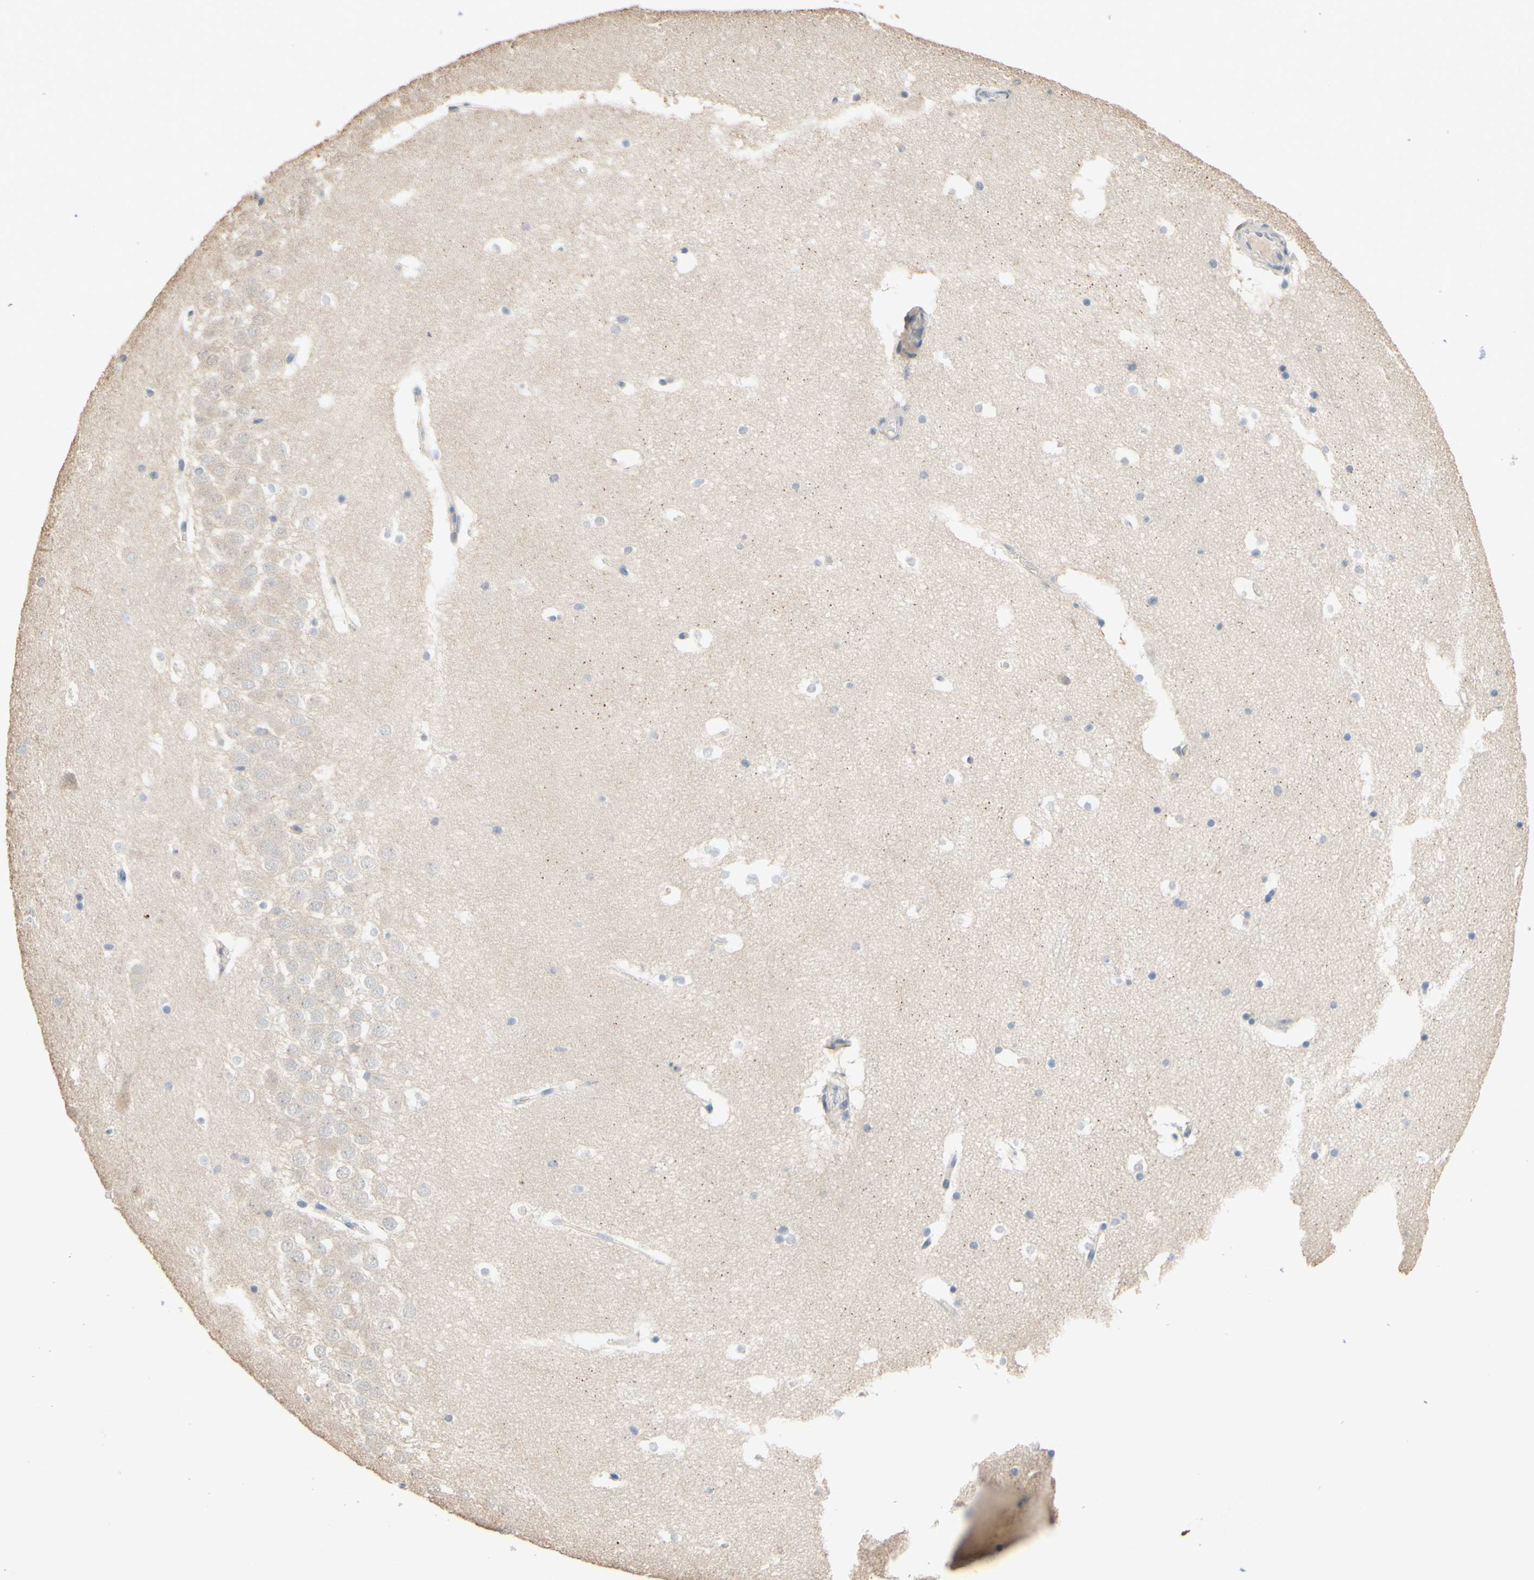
{"staining": {"intensity": "negative", "quantity": "none", "location": "none"}, "tissue": "hippocampus", "cell_type": "Glial cells", "image_type": "normal", "snomed": [{"axis": "morphology", "description": "Normal tissue, NOS"}, {"axis": "topography", "description": "Hippocampus"}], "caption": "IHC photomicrograph of benign hippocampus: human hippocampus stained with DAB (3,3'-diaminobenzidine) demonstrates no significant protein positivity in glial cells.", "gene": "SMIM19", "patient": {"sex": "male", "age": 45}}